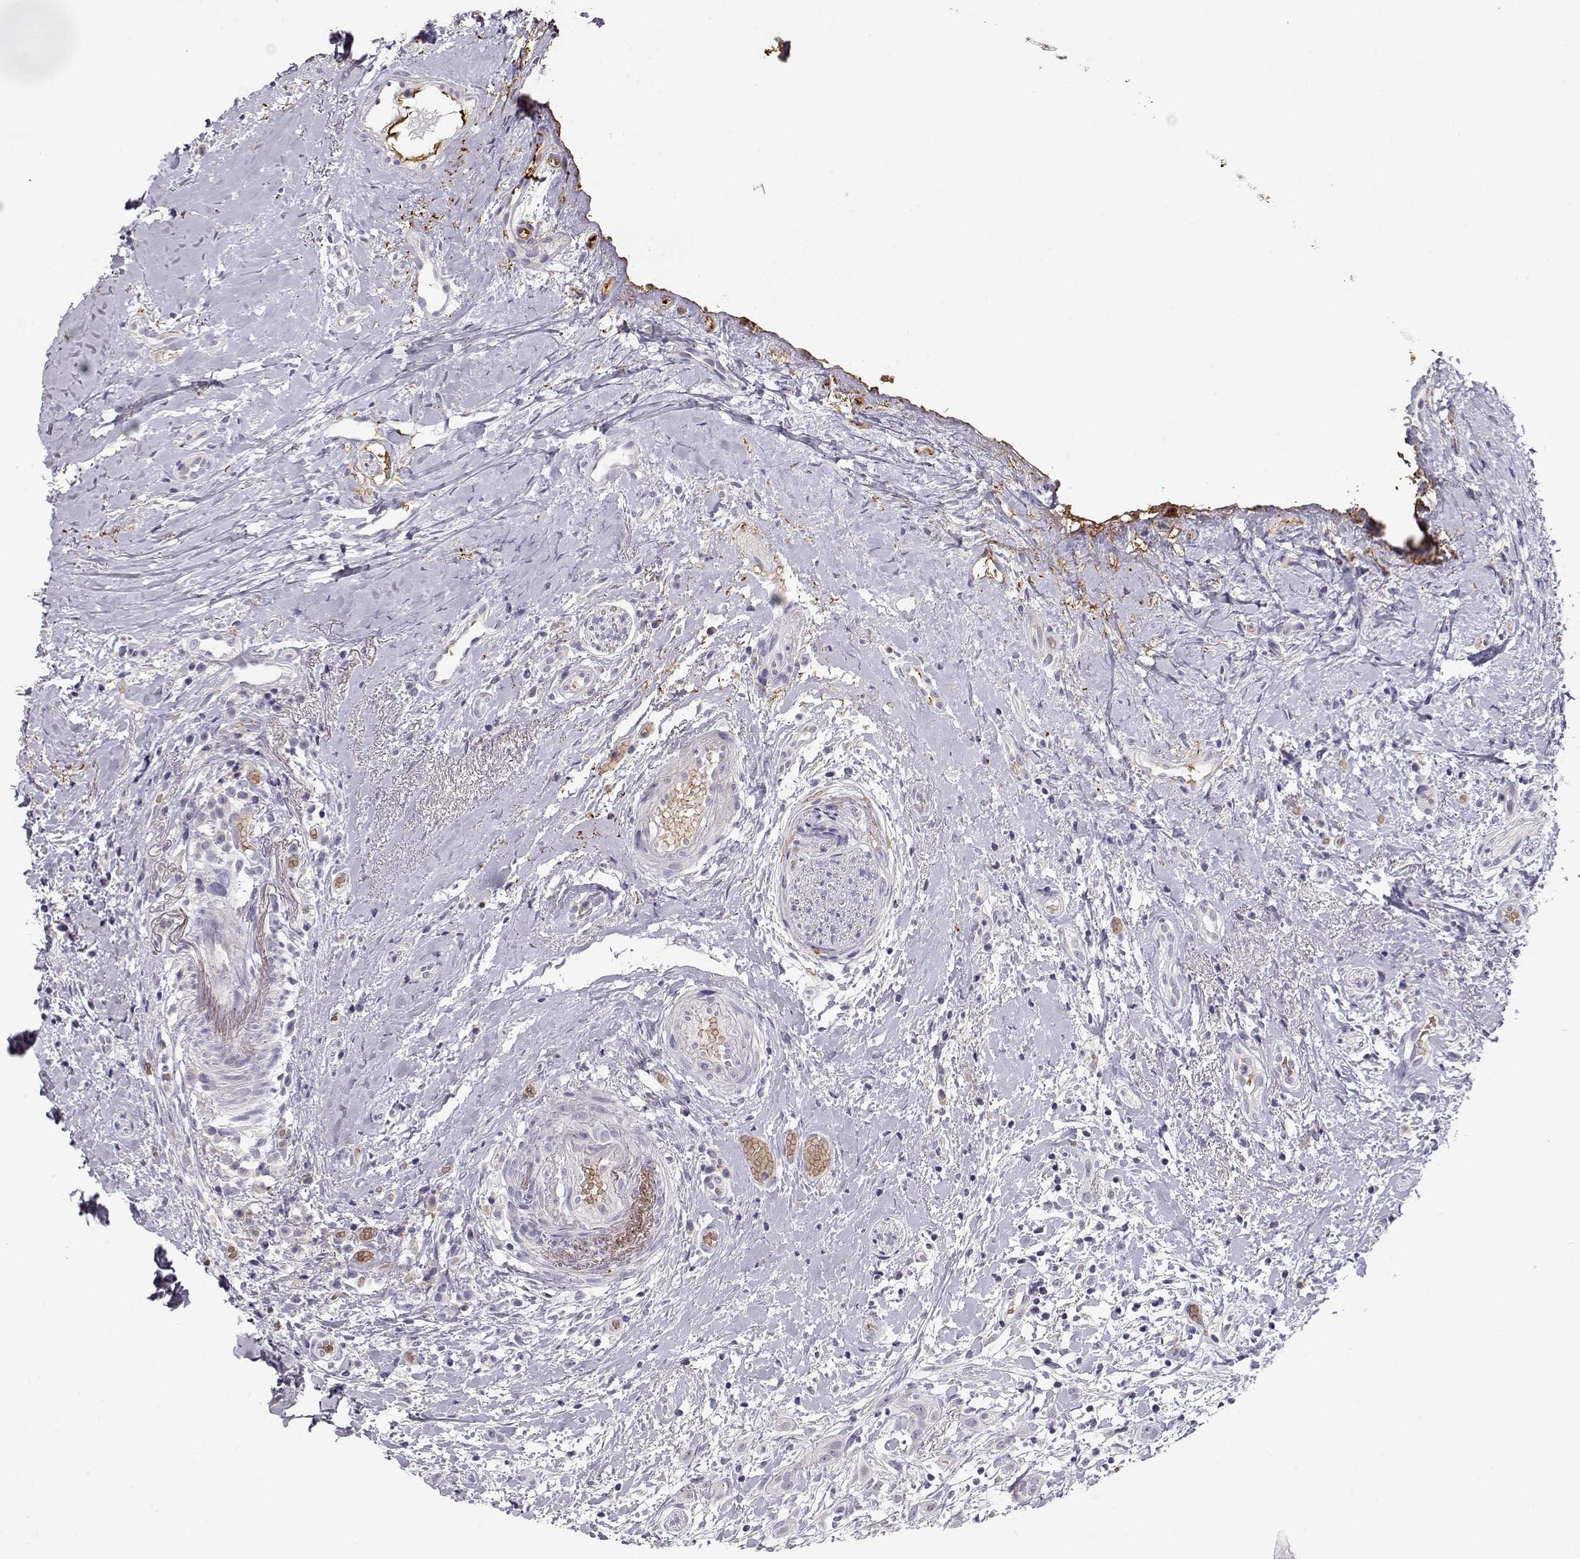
{"staining": {"intensity": "negative", "quantity": "none", "location": "none"}, "tissue": "head and neck cancer", "cell_type": "Tumor cells", "image_type": "cancer", "snomed": [{"axis": "morphology", "description": "Normal tissue, NOS"}, {"axis": "morphology", "description": "Squamous cell carcinoma, NOS"}, {"axis": "topography", "description": "Oral tissue"}, {"axis": "topography", "description": "Salivary gland"}, {"axis": "topography", "description": "Head-Neck"}], "caption": "Immunohistochemistry (IHC) of human head and neck cancer (squamous cell carcinoma) demonstrates no staining in tumor cells. (Brightfield microscopy of DAB (3,3'-diaminobenzidine) immunohistochemistry (IHC) at high magnification).", "gene": "TTC26", "patient": {"sex": "female", "age": 62}}